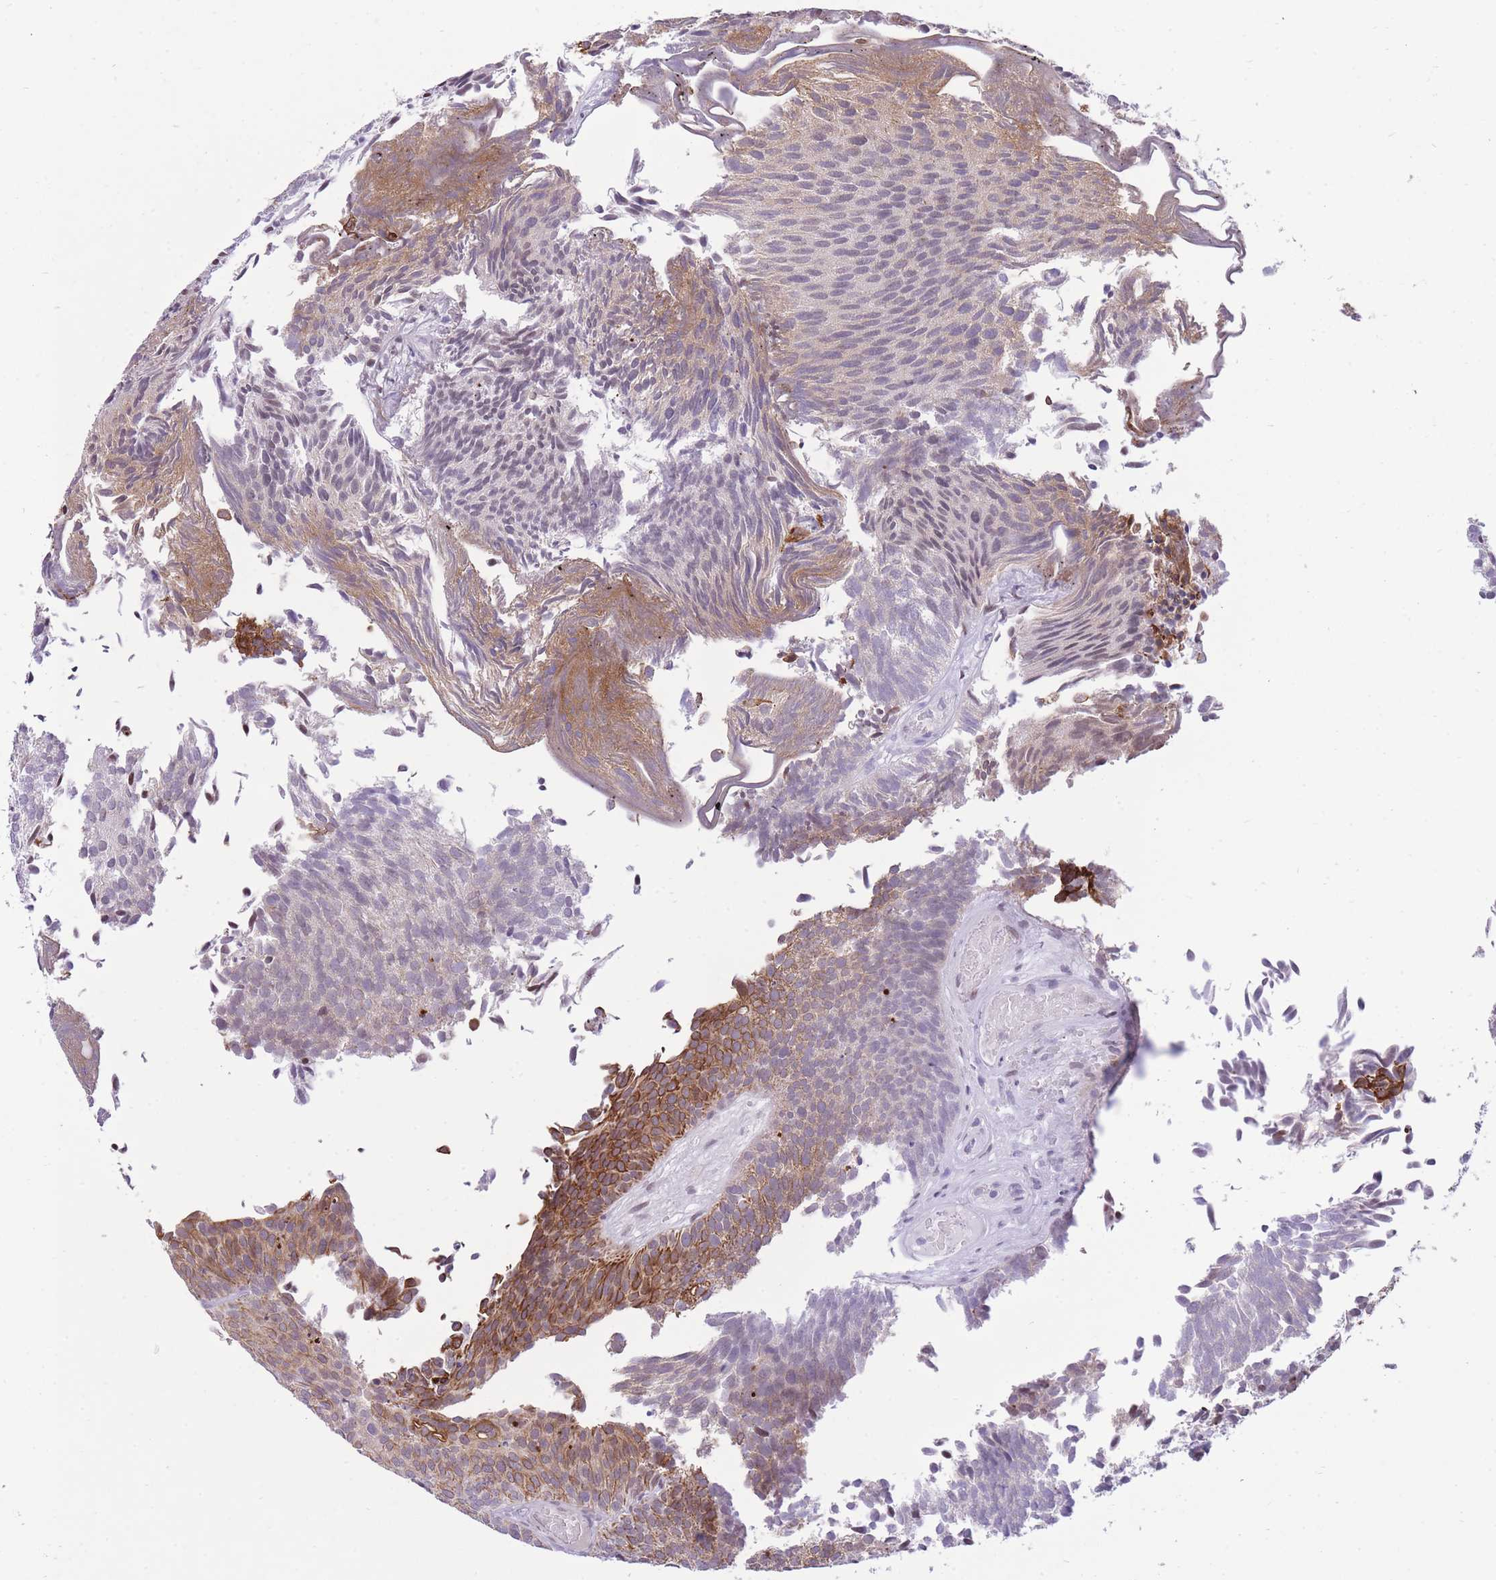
{"staining": {"intensity": "moderate", "quantity": "25%-75%", "location": "cytoplasmic/membranous"}, "tissue": "urothelial cancer", "cell_type": "Tumor cells", "image_type": "cancer", "snomed": [{"axis": "morphology", "description": "Urothelial carcinoma, Low grade"}, {"axis": "topography", "description": "Urinary bladder"}], "caption": "Brown immunohistochemical staining in urothelial cancer reveals moderate cytoplasmic/membranous positivity in approximately 25%-75% of tumor cells.", "gene": "MEIS3", "patient": {"sex": "male", "age": 84}}